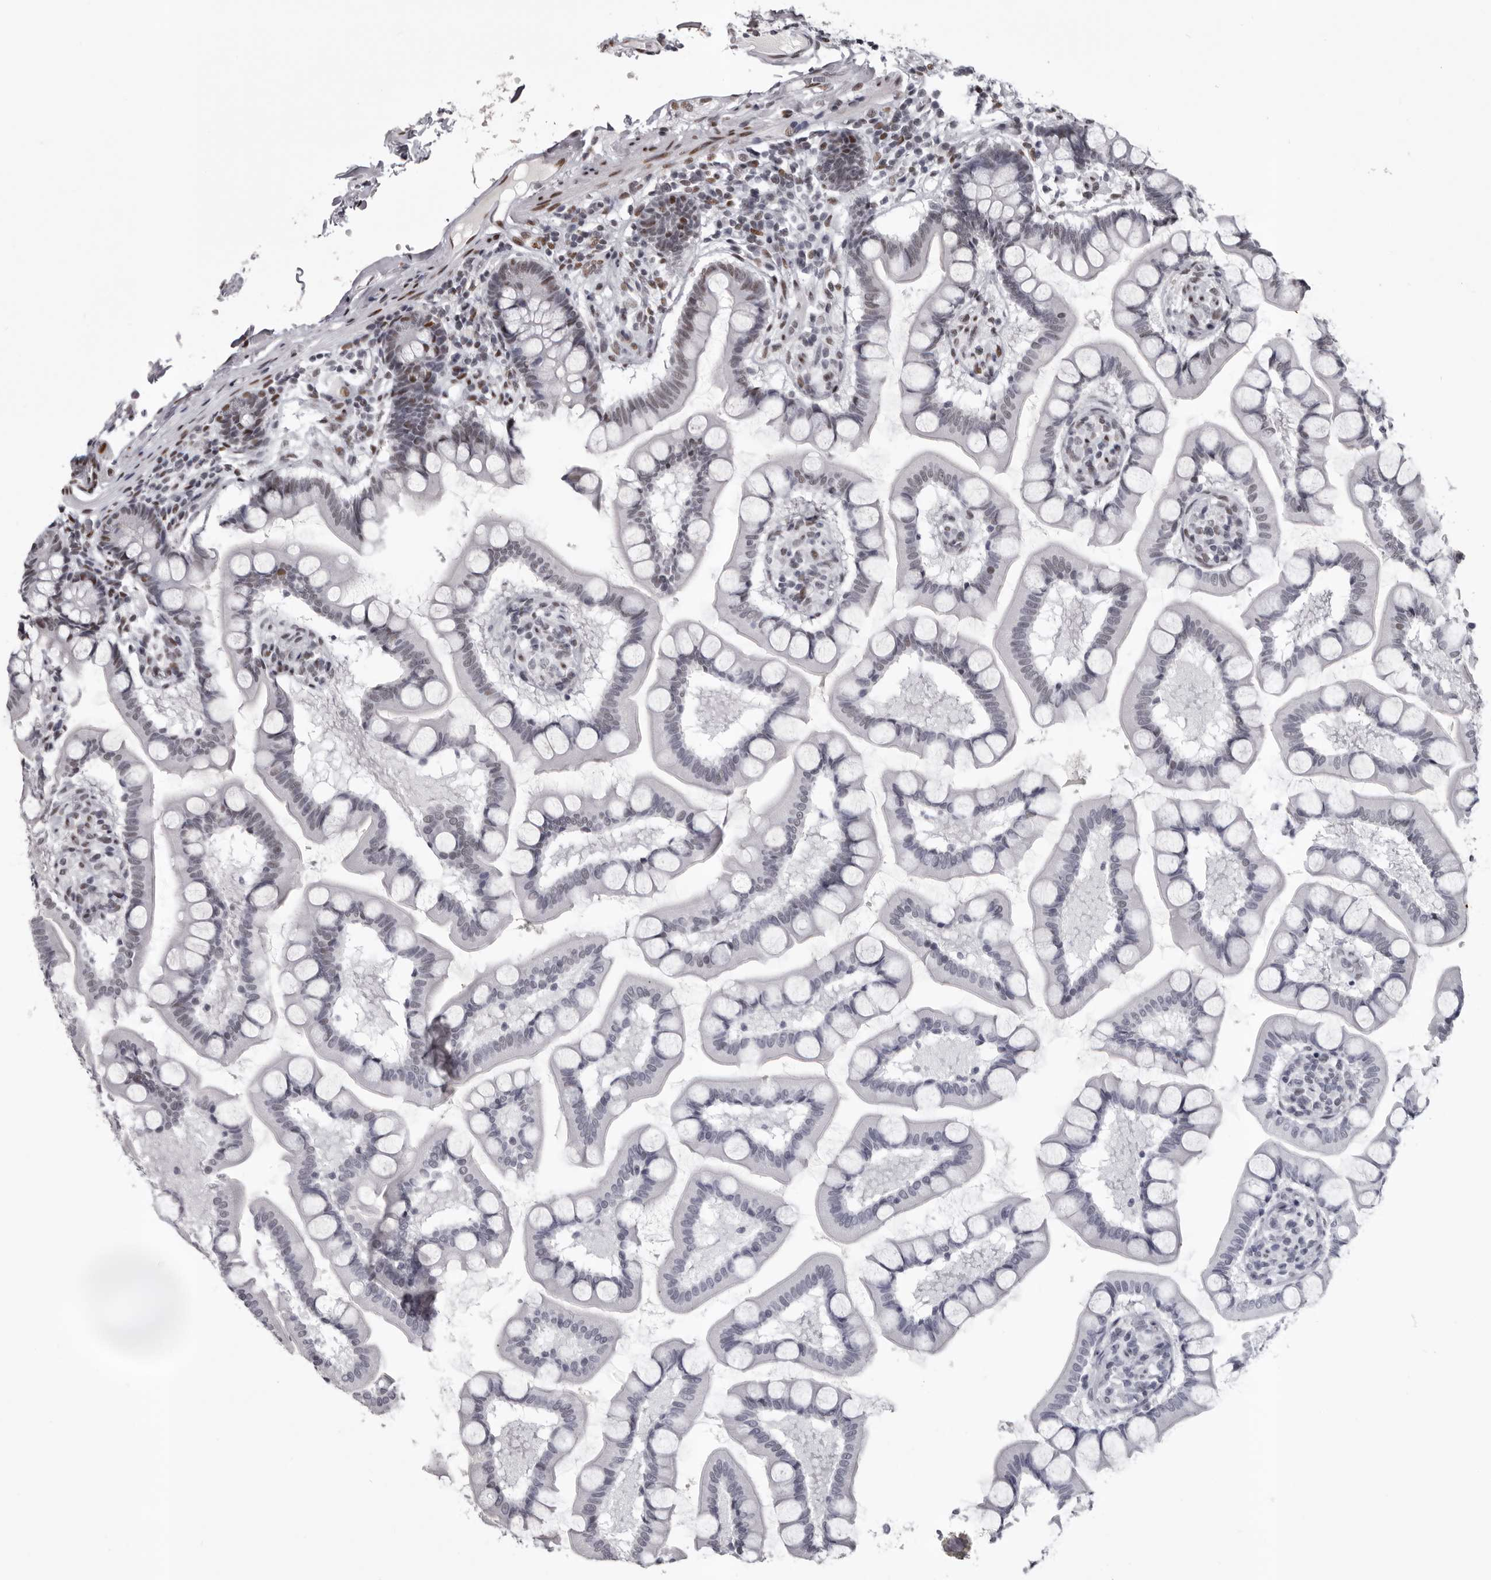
{"staining": {"intensity": "strong", "quantity": "25%-75%", "location": "nuclear"}, "tissue": "small intestine", "cell_type": "Glandular cells", "image_type": "normal", "snomed": [{"axis": "morphology", "description": "Normal tissue, NOS"}, {"axis": "topography", "description": "Small intestine"}], "caption": "An IHC histopathology image of unremarkable tissue is shown. Protein staining in brown highlights strong nuclear positivity in small intestine within glandular cells.", "gene": "NUMA1", "patient": {"sex": "male", "age": 41}}